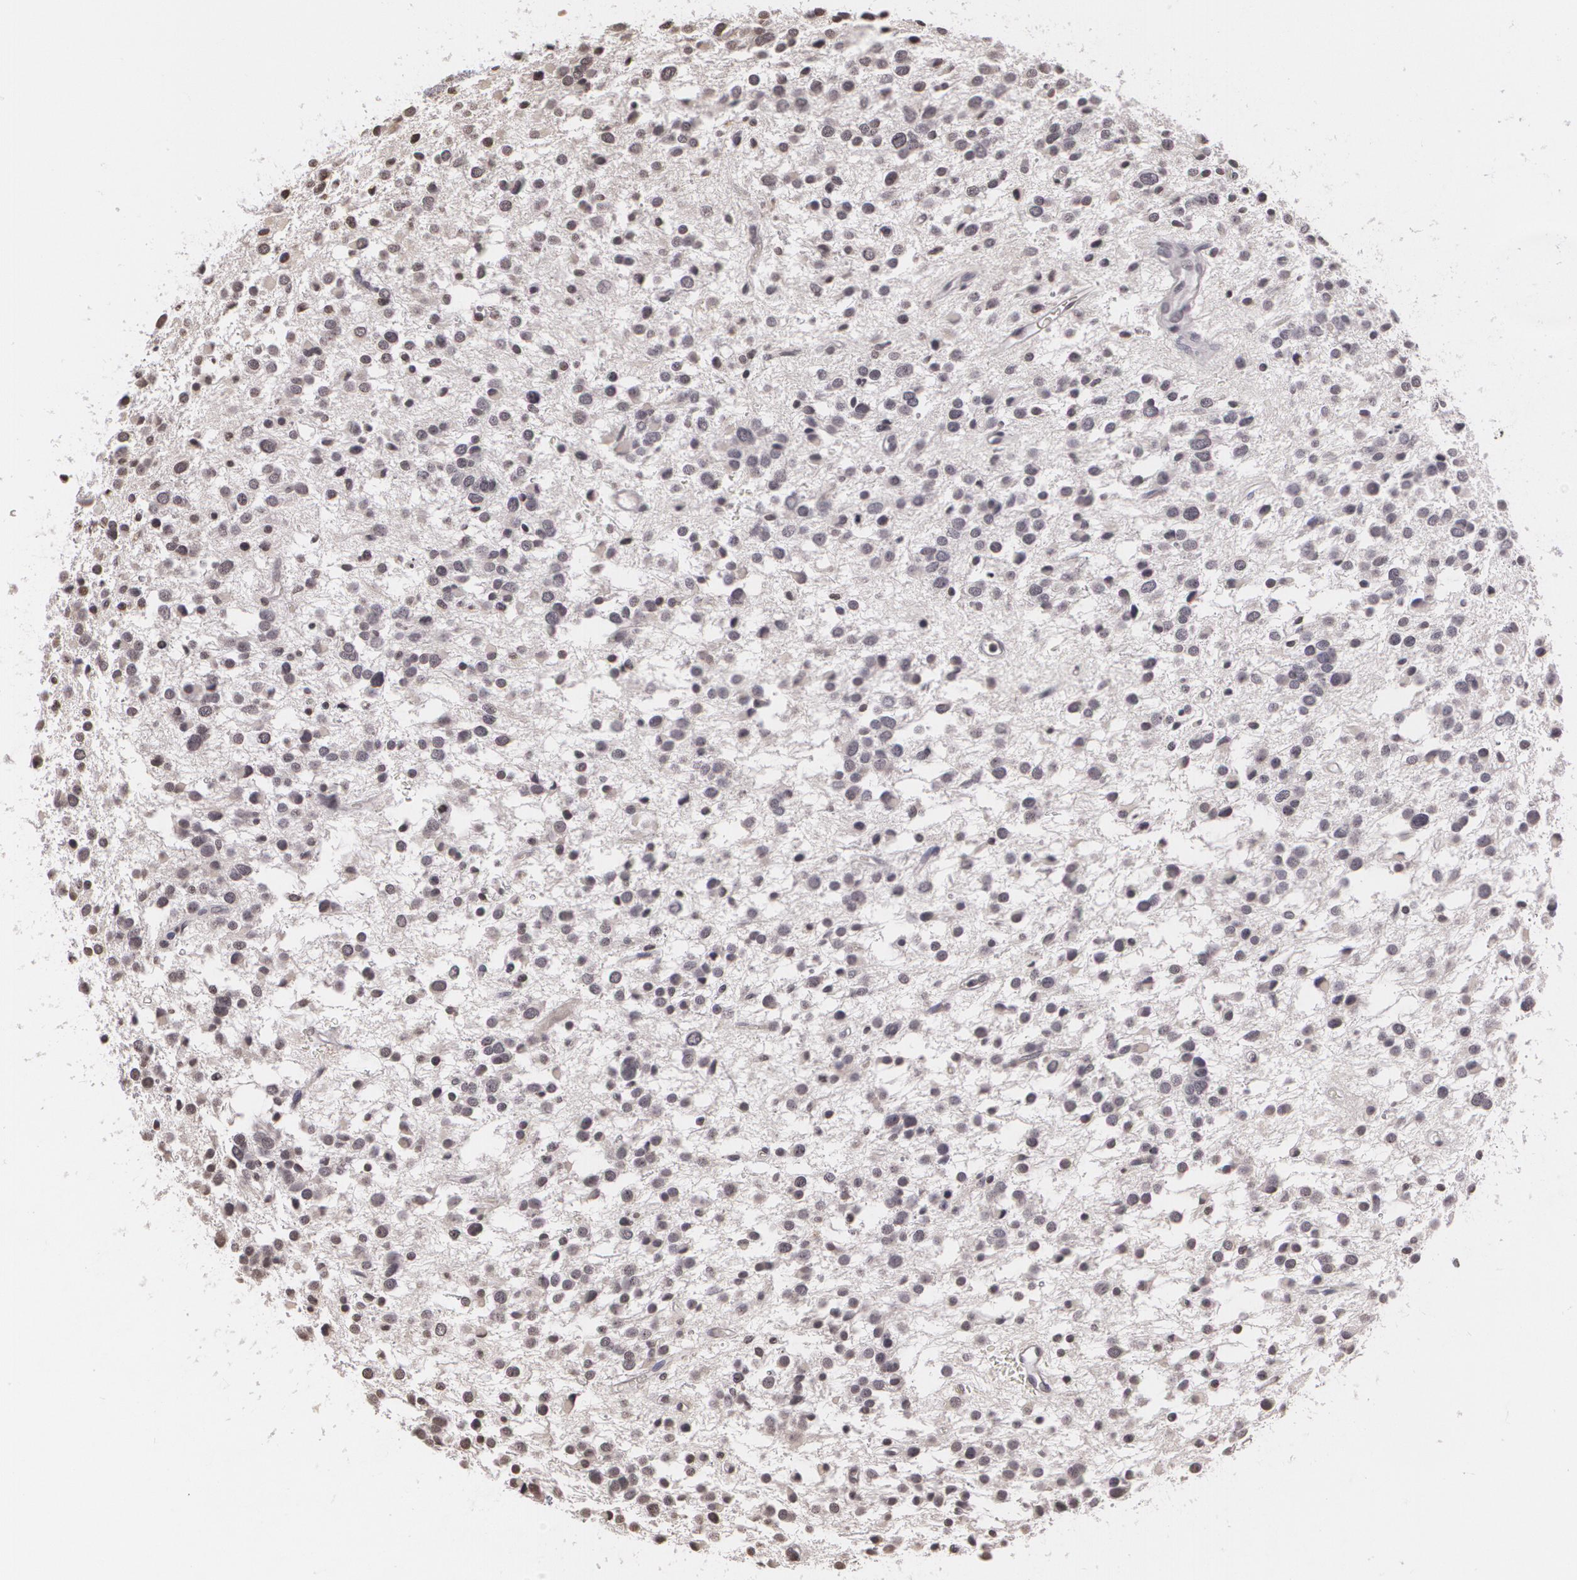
{"staining": {"intensity": "negative", "quantity": "none", "location": "none"}, "tissue": "glioma", "cell_type": "Tumor cells", "image_type": "cancer", "snomed": [{"axis": "morphology", "description": "Glioma, malignant, Low grade"}, {"axis": "topography", "description": "Brain"}], "caption": "This is an immunohistochemistry image of malignant low-grade glioma. There is no staining in tumor cells.", "gene": "MUC1", "patient": {"sex": "female", "age": 36}}